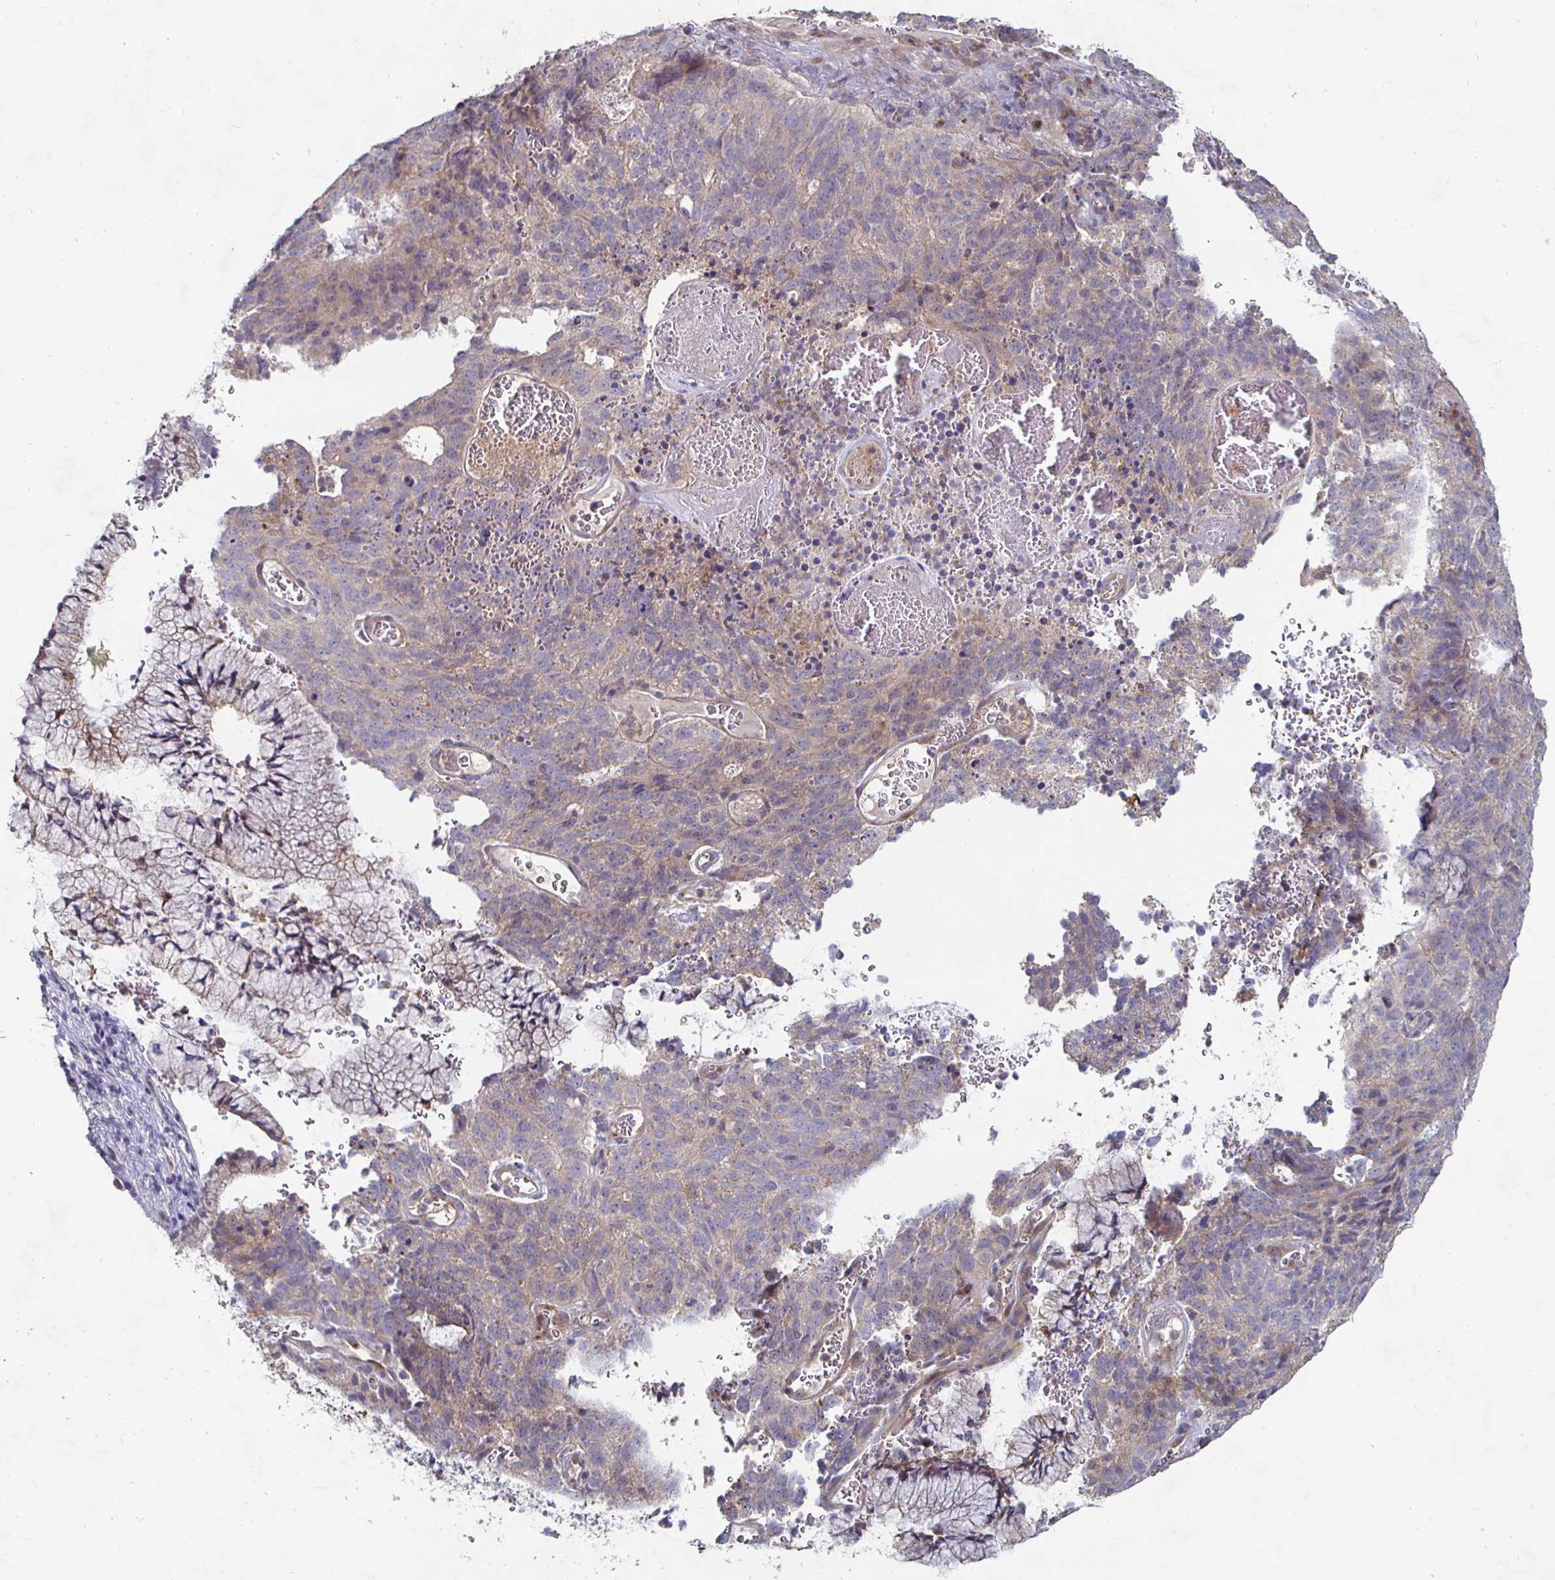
{"staining": {"intensity": "weak", "quantity": ">75%", "location": "cytoplasmic/membranous"}, "tissue": "cervical cancer", "cell_type": "Tumor cells", "image_type": "cancer", "snomed": [{"axis": "morphology", "description": "Adenocarcinoma, NOS"}, {"axis": "topography", "description": "Cervix"}], "caption": "There is low levels of weak cytoplasmic/membranous positivity in tumor cells of cervical cancer, as demonstrated by immunohistochemical staining (brown color).", "gene": "NRSN1", "patient": {"sex": "female", "age": 38}}